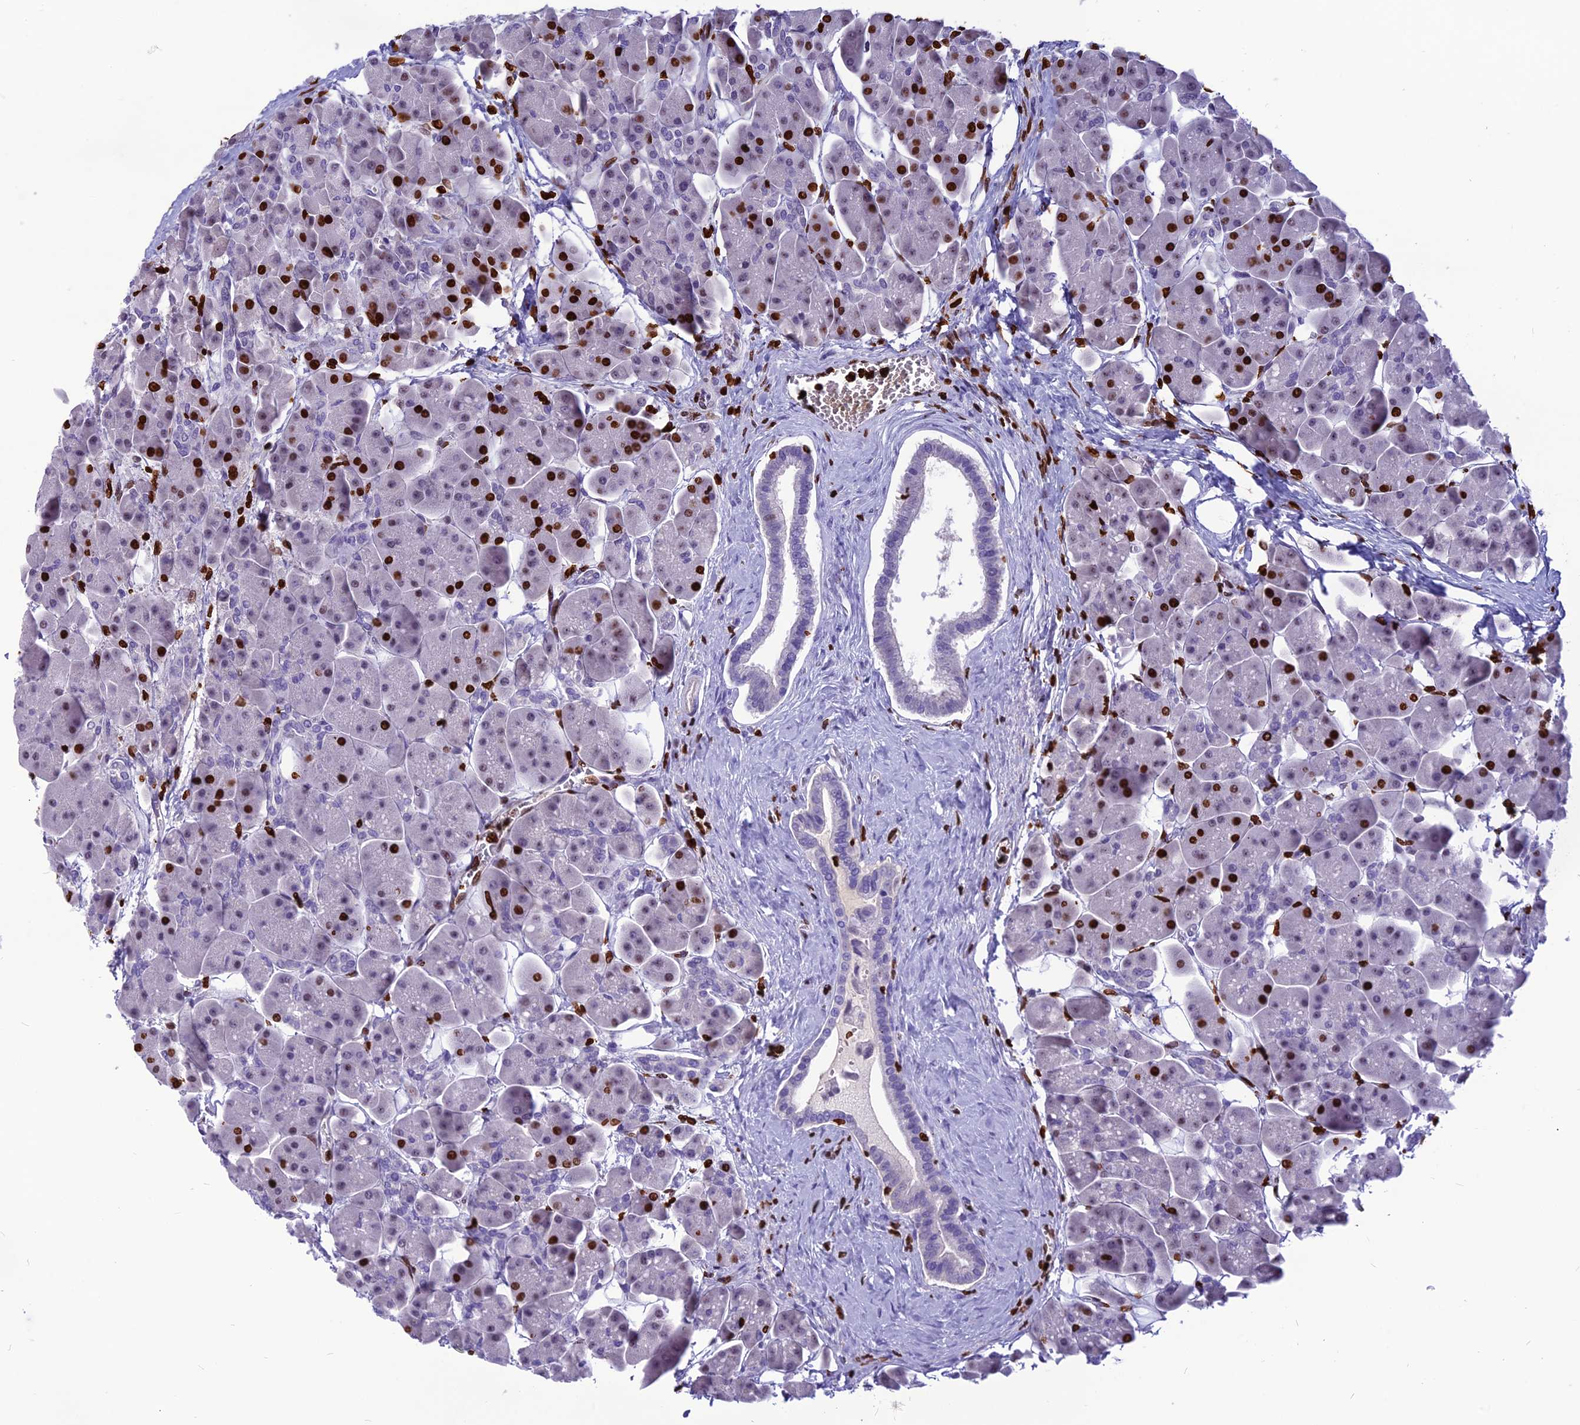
{"staining": {"intensity": "strong", "quantity": "25%-75%", "location": "nuclear"}, "tissue": "pancreas", "cell_type": "Exocrine glandular cells", "image_type": "normal", "snomed": [{"axis": "morphology", "description": "Normal tissue, NOS"}, {"axis": "topography", "description": "Pancreas"}], "caption": "Protein expression analysis of normal pancreas displays strong nuclear staining in approximately 25%-75% of exocrine glandular cells. Immunohistochemistry stains the protein of interest in brown and the nuclei are stained blue.", "gene": "AKAP17A", "patient": {"sex": "male", "age": 66}}